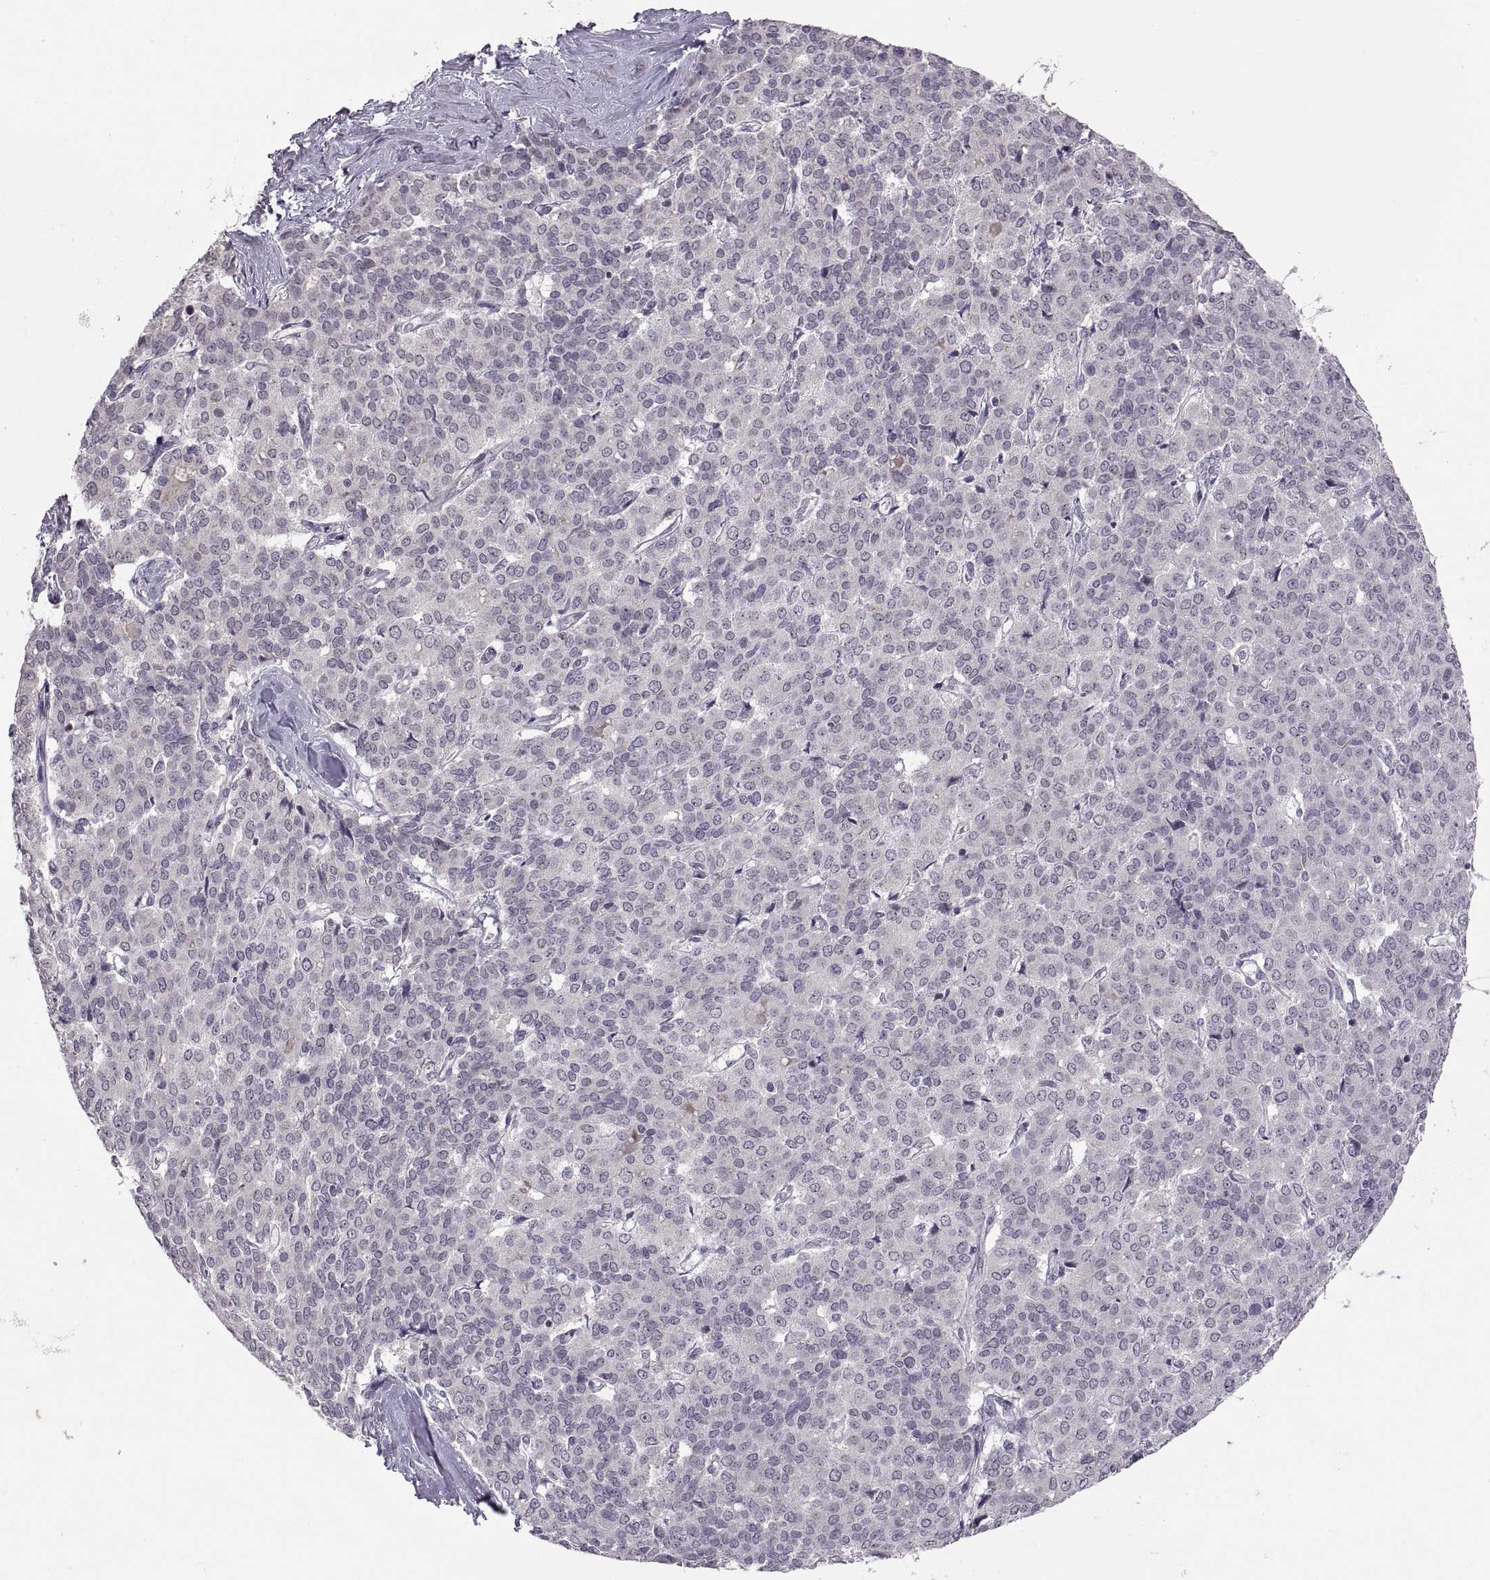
{"staining": {"intensity": "negative", "quantity": "none", "location": "none"}, "tissue": "liver cancer", "cell_type": "Tumor cells", "image_type": "cancer", "snomed": [{"axis": "morphology", "description": "Cholangiocarcinoma"}, {"axis": "topography", "description": "Liver"}], "caption": "Tumor cells show no significant protein expression in liver cancer (cholangiocarcinoma).", "gene": "NEK2", "patient": {"sex": "female", "age": 47}}